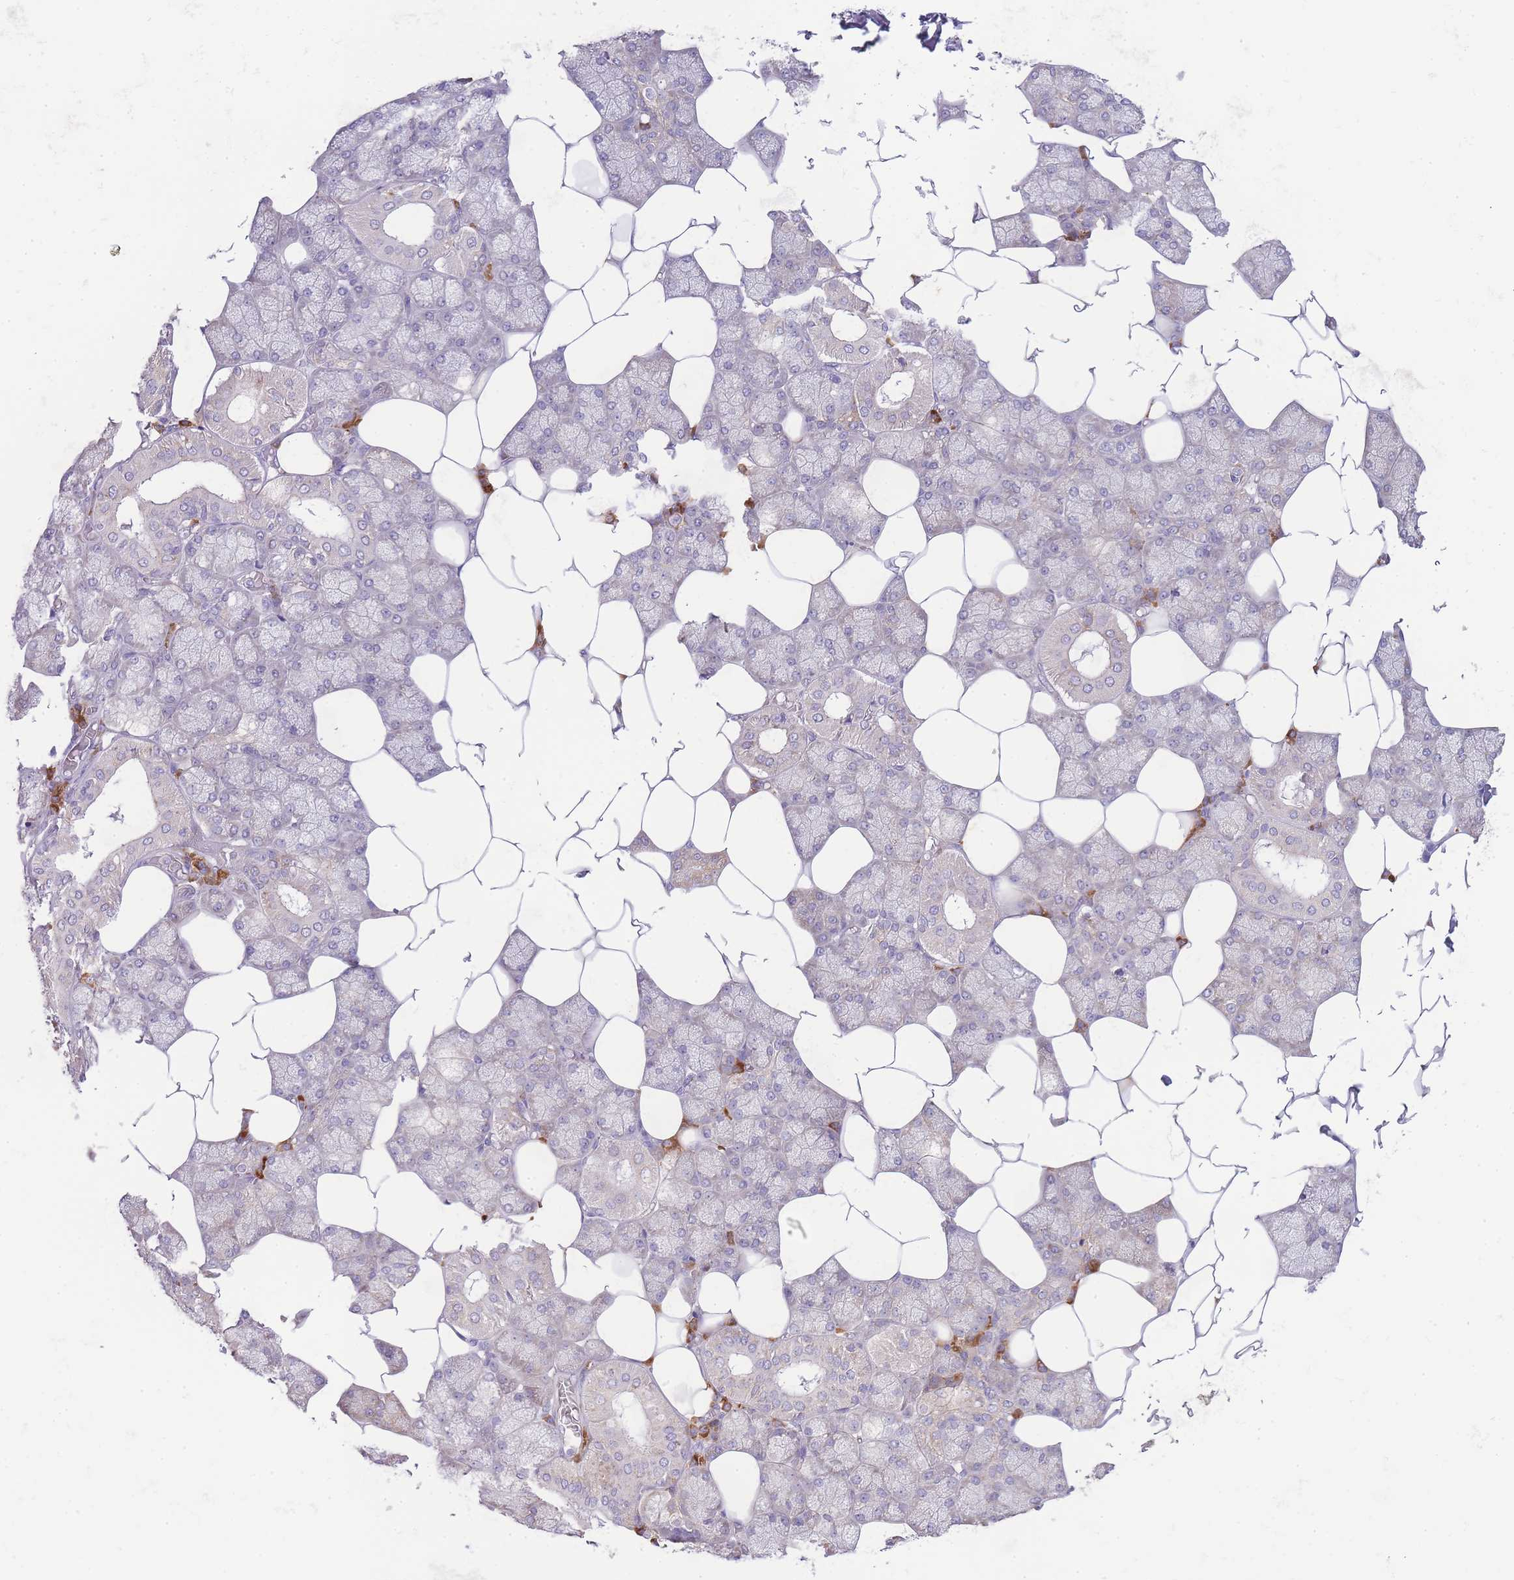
{"staining": {"intensity": "moderate", "quantity": "<25%", "location": "cytoplasmic/membranous"}, "tissue": "salivary gland", "cell_type": "Glandular cells", "image_type": "normal", "snomed": [{"axis": "morphology", "description": "Normal tissue, NOS"}, {"axis": "topography", "description": "Salivary gland"}], "caption": "IHC image of normal human salivary gland stained for a protein (brown), which displays low levels of moderate cytoplasmic/membranous positivity in approximately <25% of glandular cells.", "gene": "BEX1", "patient": {"sex": "male", "age": 62}}